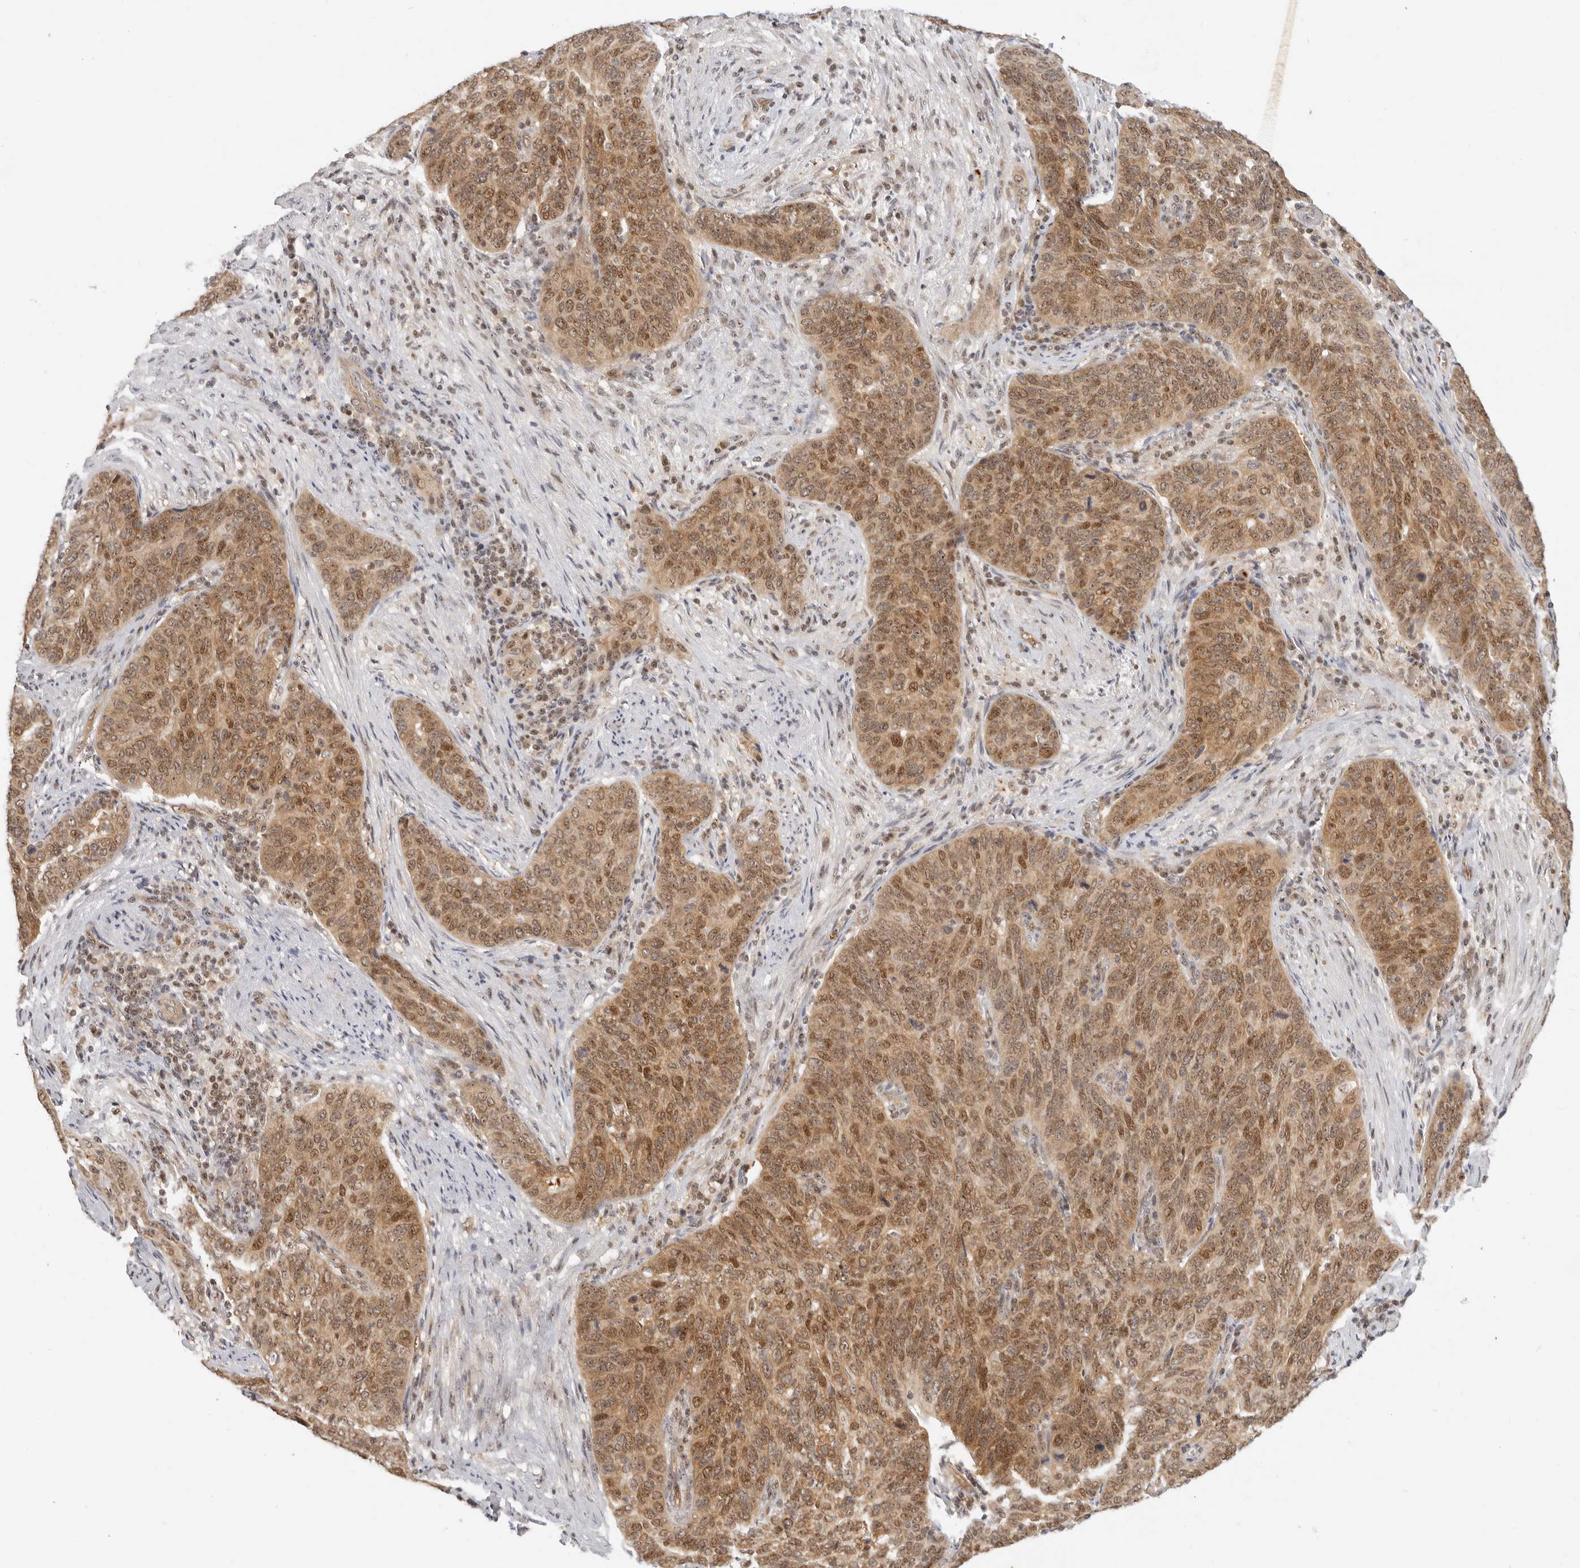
{"staining": {"intensity": "moderate", "quantity": ">75%", "location": "cytoplasmic/membranous,nuclear"}, "tissue": "cervical cancer", "cell_type": "Tumor cells", "image_type": "cancer", "snomed": [{"axis": "morphology", "description": "Squamous cell carcinoma, NOS"}, {"axis": "topography", "description": "Cervix"}], "caption": "Cervical cancer tissue reveals moderate cytoplasmic/membranous and nuclear staining in approximately >75% of tumor cells, visualized by immunohistochemistry.", "gene": "BAP1", "patient": {"sex": "female", "age": 60}}